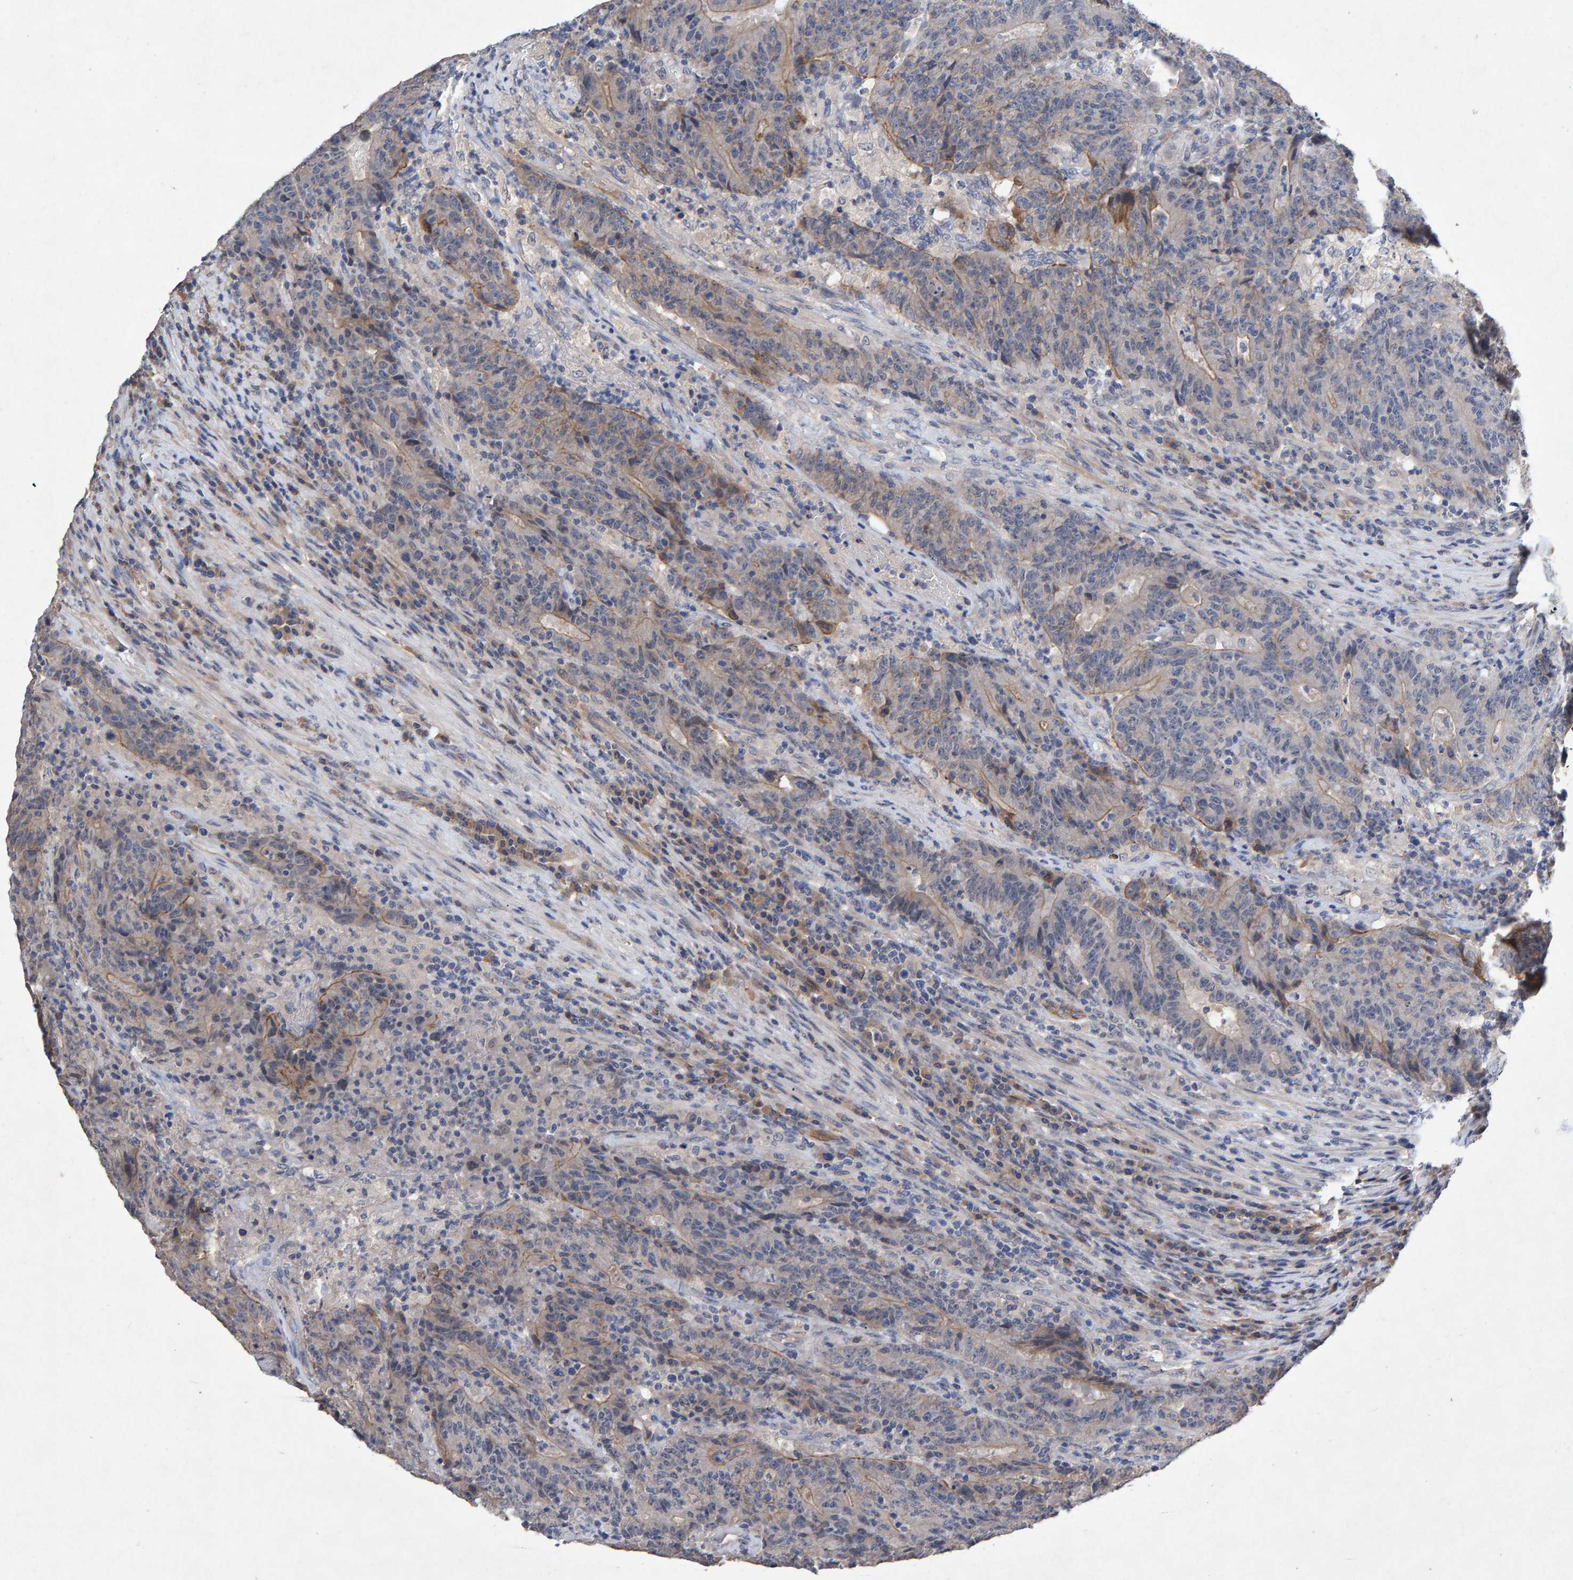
{"staining": {"intensity": "moderate", "quantity": "<25%", "location": "cytoplasmic/membranous"}, "tissue": "colorectal cancer", "cell_type": "Tumor cells", "image_type": "cancer", "snomed": [{"axis": "morphology", "description": "Normal tissue, NOS"}, {"axis": "morphology", "description": "Adenocarcinoma, NOS"}, {"axis": "topography", "description": "Colon"}], "caption": "Immunohistochemistry (IHC) (DAB (3,3'-diaminobenzidine)) staining of adenocarcinoma (colorectal) shows moderate cytoplasmic/membranous protein expression in about <25% of tumor cells.", "gene": "EFR3A", "patient": {"sex": "female", "age": 75}}